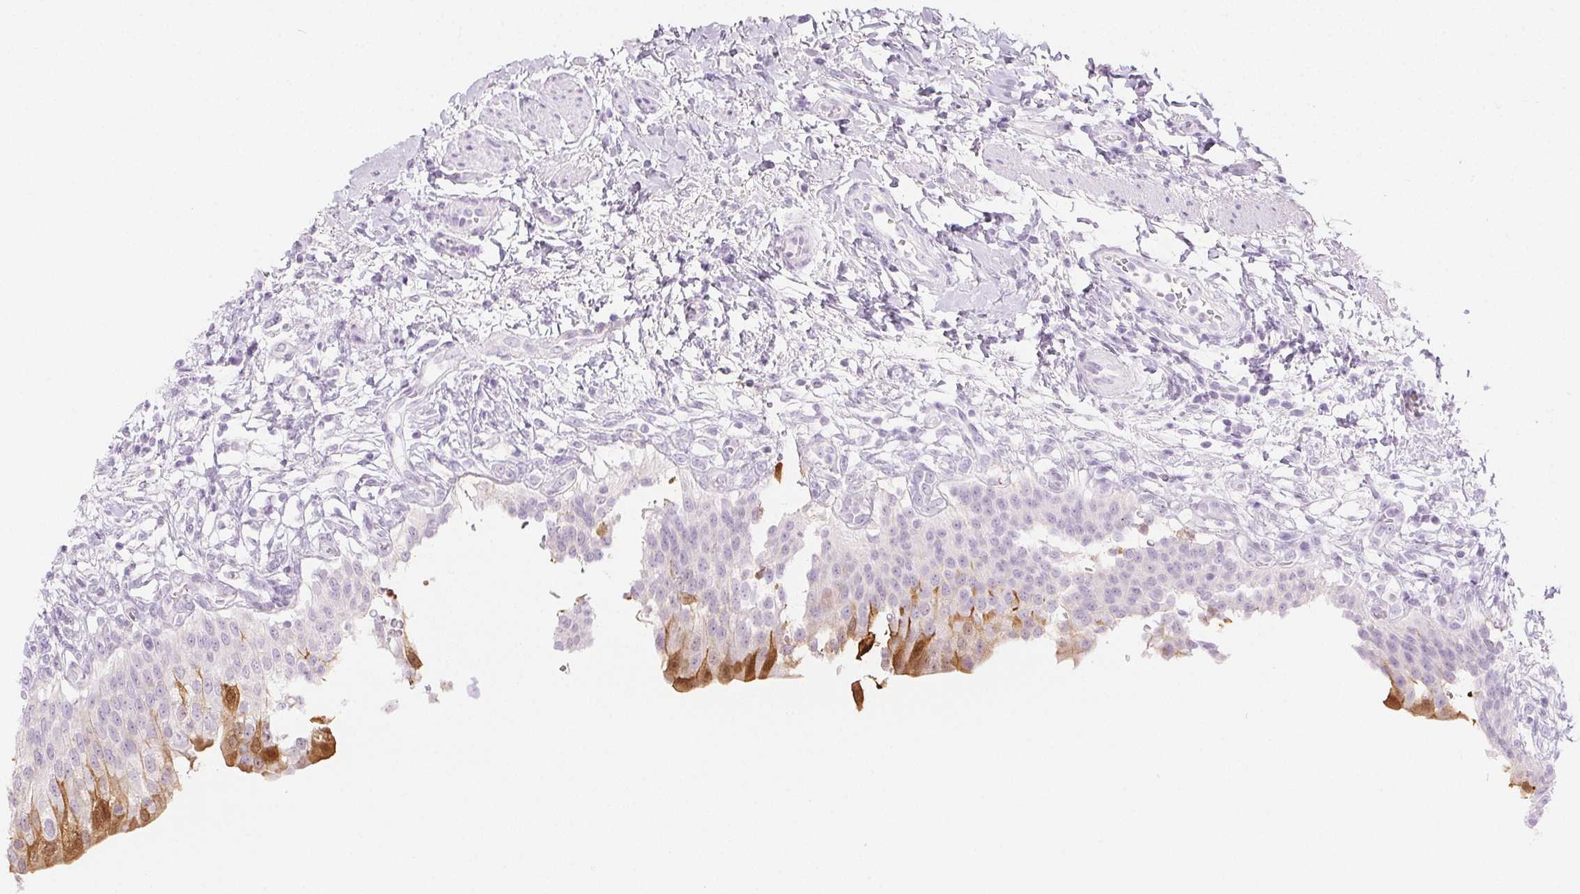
{"staining": {"intensity": "moderate", "quantity": "<25%", "location": "cytoplasmic/membranous,nuclear"}, "tissue": "urinary bladder", "cell_type": "Urothelial cells", "image_type": "normal", "snomed": [{"axis": "morphology", "description": "Normal tissue, NOS"}, {"axis": "topography", "description": "Urinary bladder"}, {"axis": "topography", "description": "Peripheral nerve tissue"}], "caption": "Immunohistochemical staining of benign urinary bladder exhibits <25% levels of moderate cytoplasmic/membranous,nuclear protein staining in approximately <25% of urothelial cells. (IHC, brightfield microscopy, high magnification).", "gene": "SPRR3", "patient": {"sex": "female", "age": 60}}